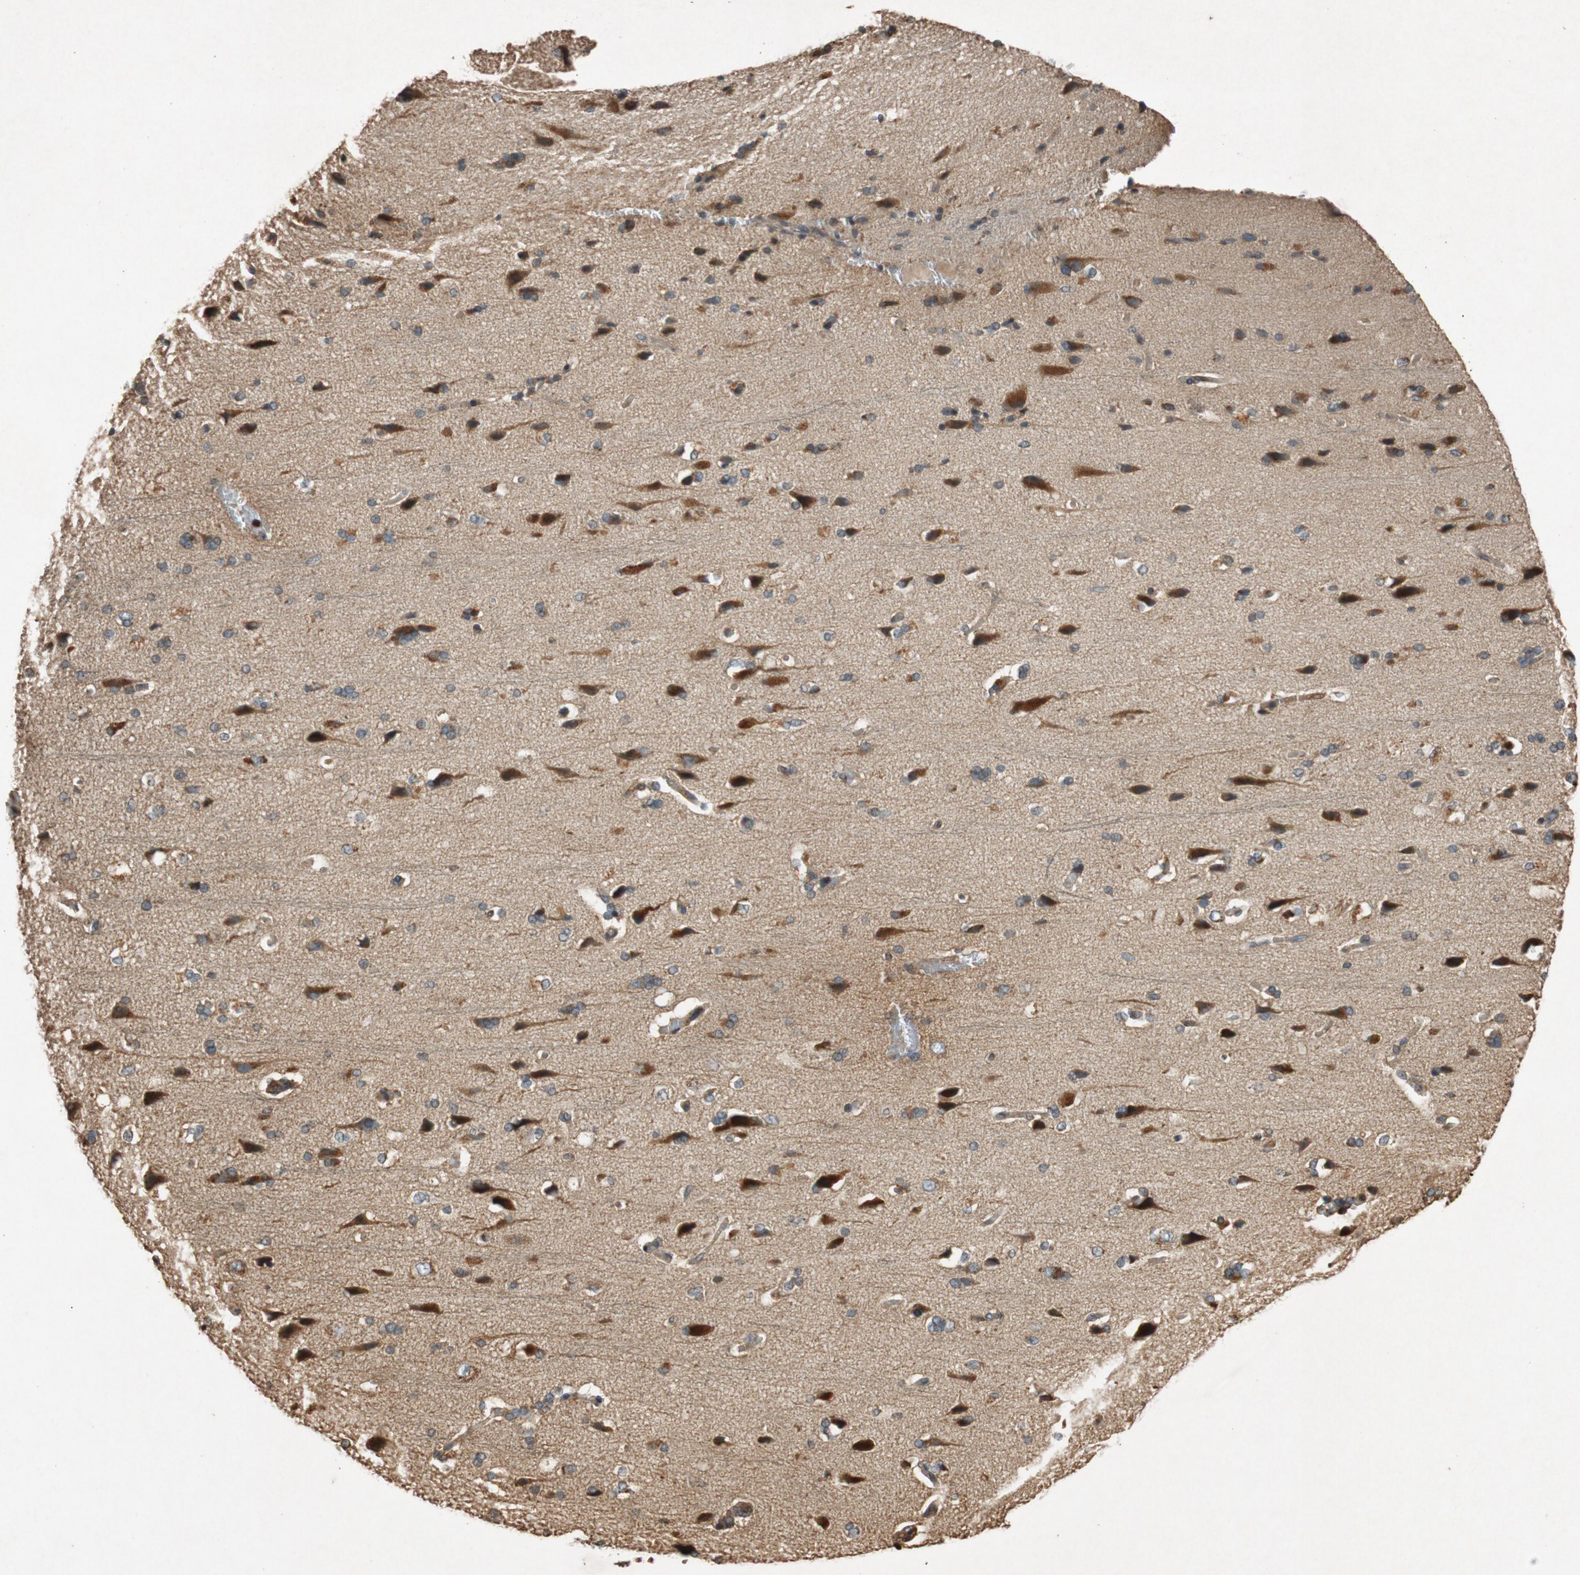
{"staining": {"intensity": "weak", "quantity": "25%-75%", "location": "cytoplasmic/membranous"}, "tissue": "cerebral cortex", "cell_type": "Endothelial cells", "image_type": "normal", "snomed": [{"axis": "morphology", "description": "Normal tissue, NOS"}, {"axis": "topography", "description": "Cerebral cortex"}], "caption": "High-magnification brightfield microscopy of normal cerebral cortex stained with DAB (brown) and counterstained with hematoxylin (blue). endothelial cells exhibit weak cytoplasmic/membranous expression is identified in about25%-75% of cells.", "gene": "ATP2C1", "patient": {"sex": "male", "age": 62}}